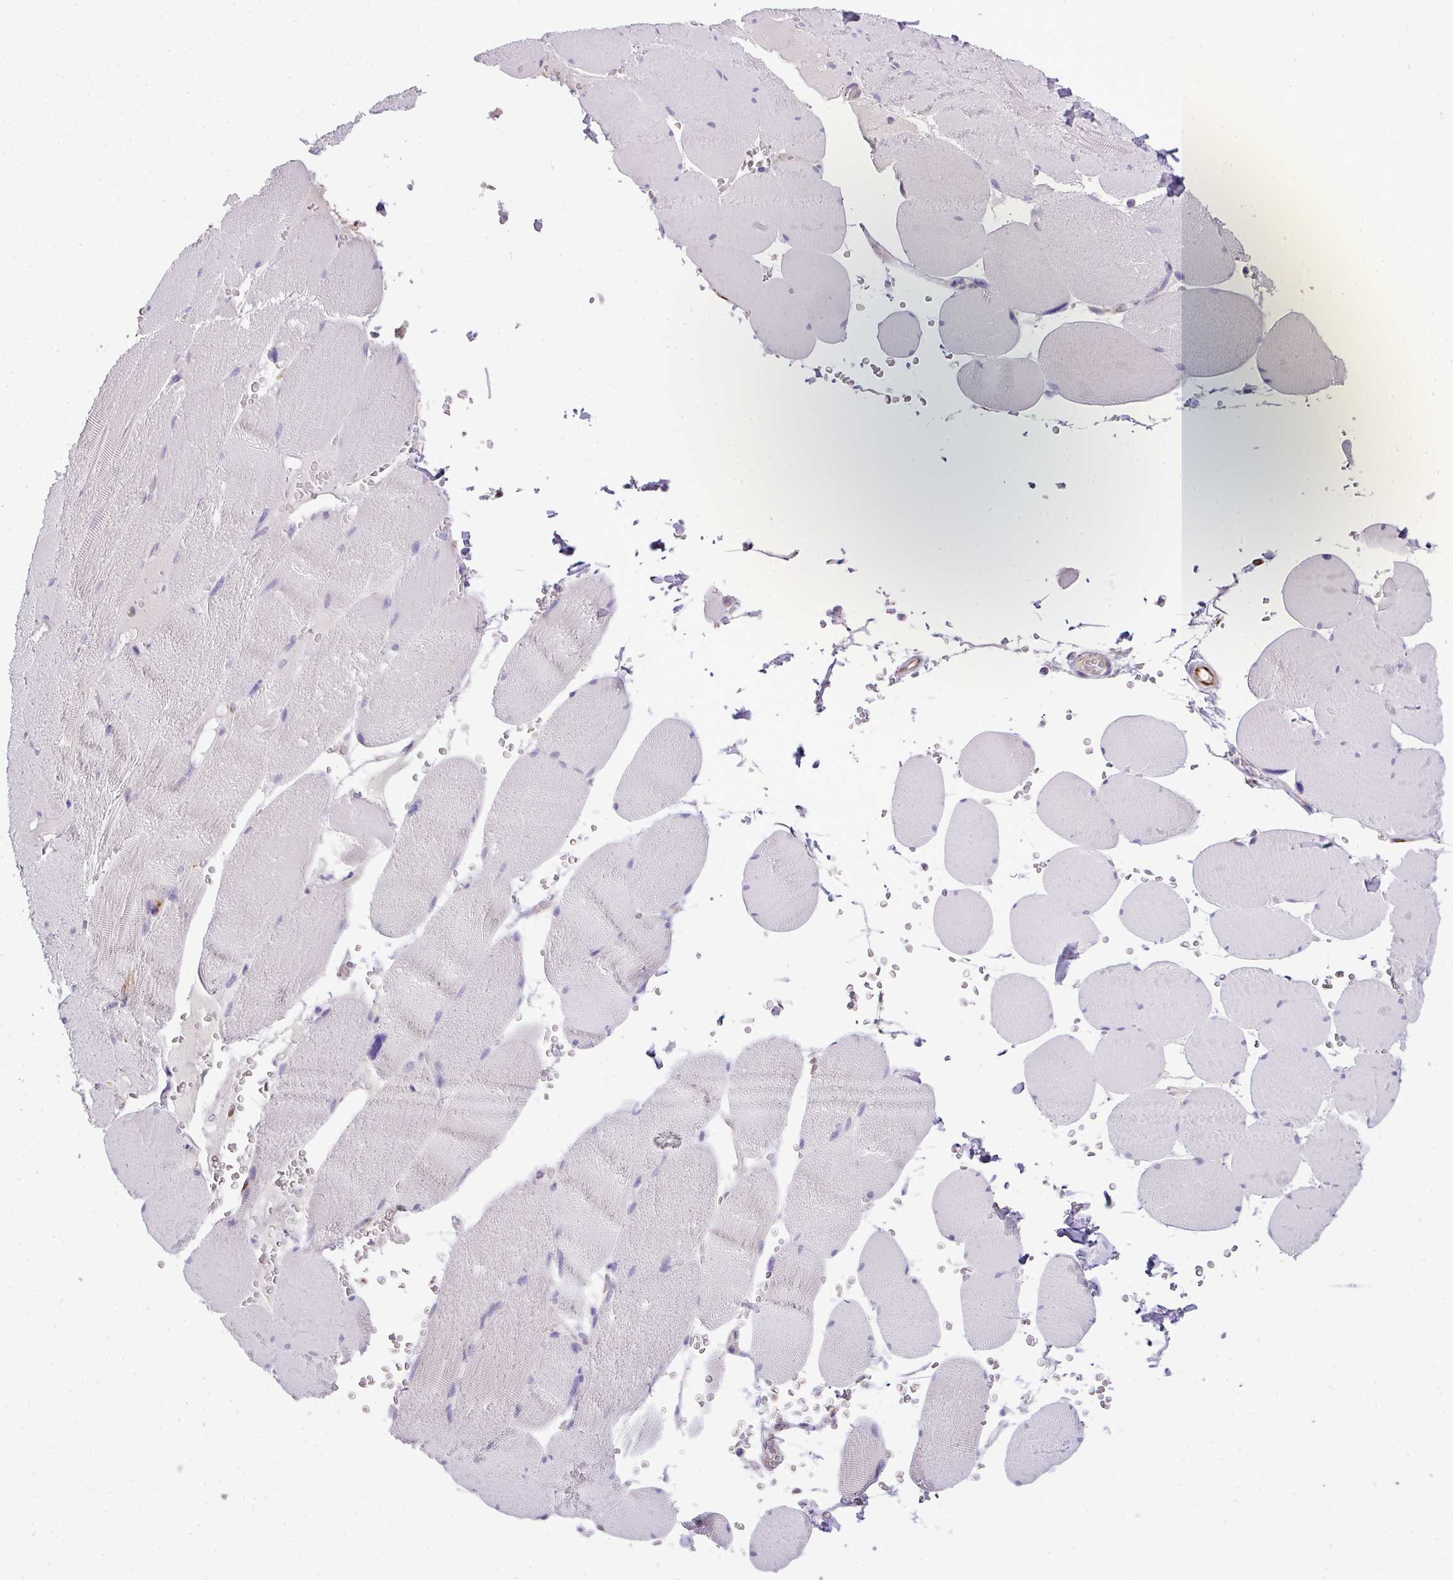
{"staining": {"intensity": "weak", "quantity": "<25%", "location": "cytoplasmic/membranous"}, "tissue": "skeletal muscle", "cell_type": "Myocytes", "image_type": "normal", "snomed": [{"axis": "morphology", "description": "Normal tissue, NOS"}, {"axis": "topography", "description": "Skeletal muscle"}, {"axis": "topography", "description": "Head-Neck"}], "caption": "IHC image of unremarkable skeletal muscle stained for a protein (brown), which exhibits no positivity in myocytes. (DAB (3,3'-diaminobenzidine) immunohistochemistry (IHC), high magnification).", "gene": "ENSG00000273748", "patient": {"sex": "male", "age": 66}}